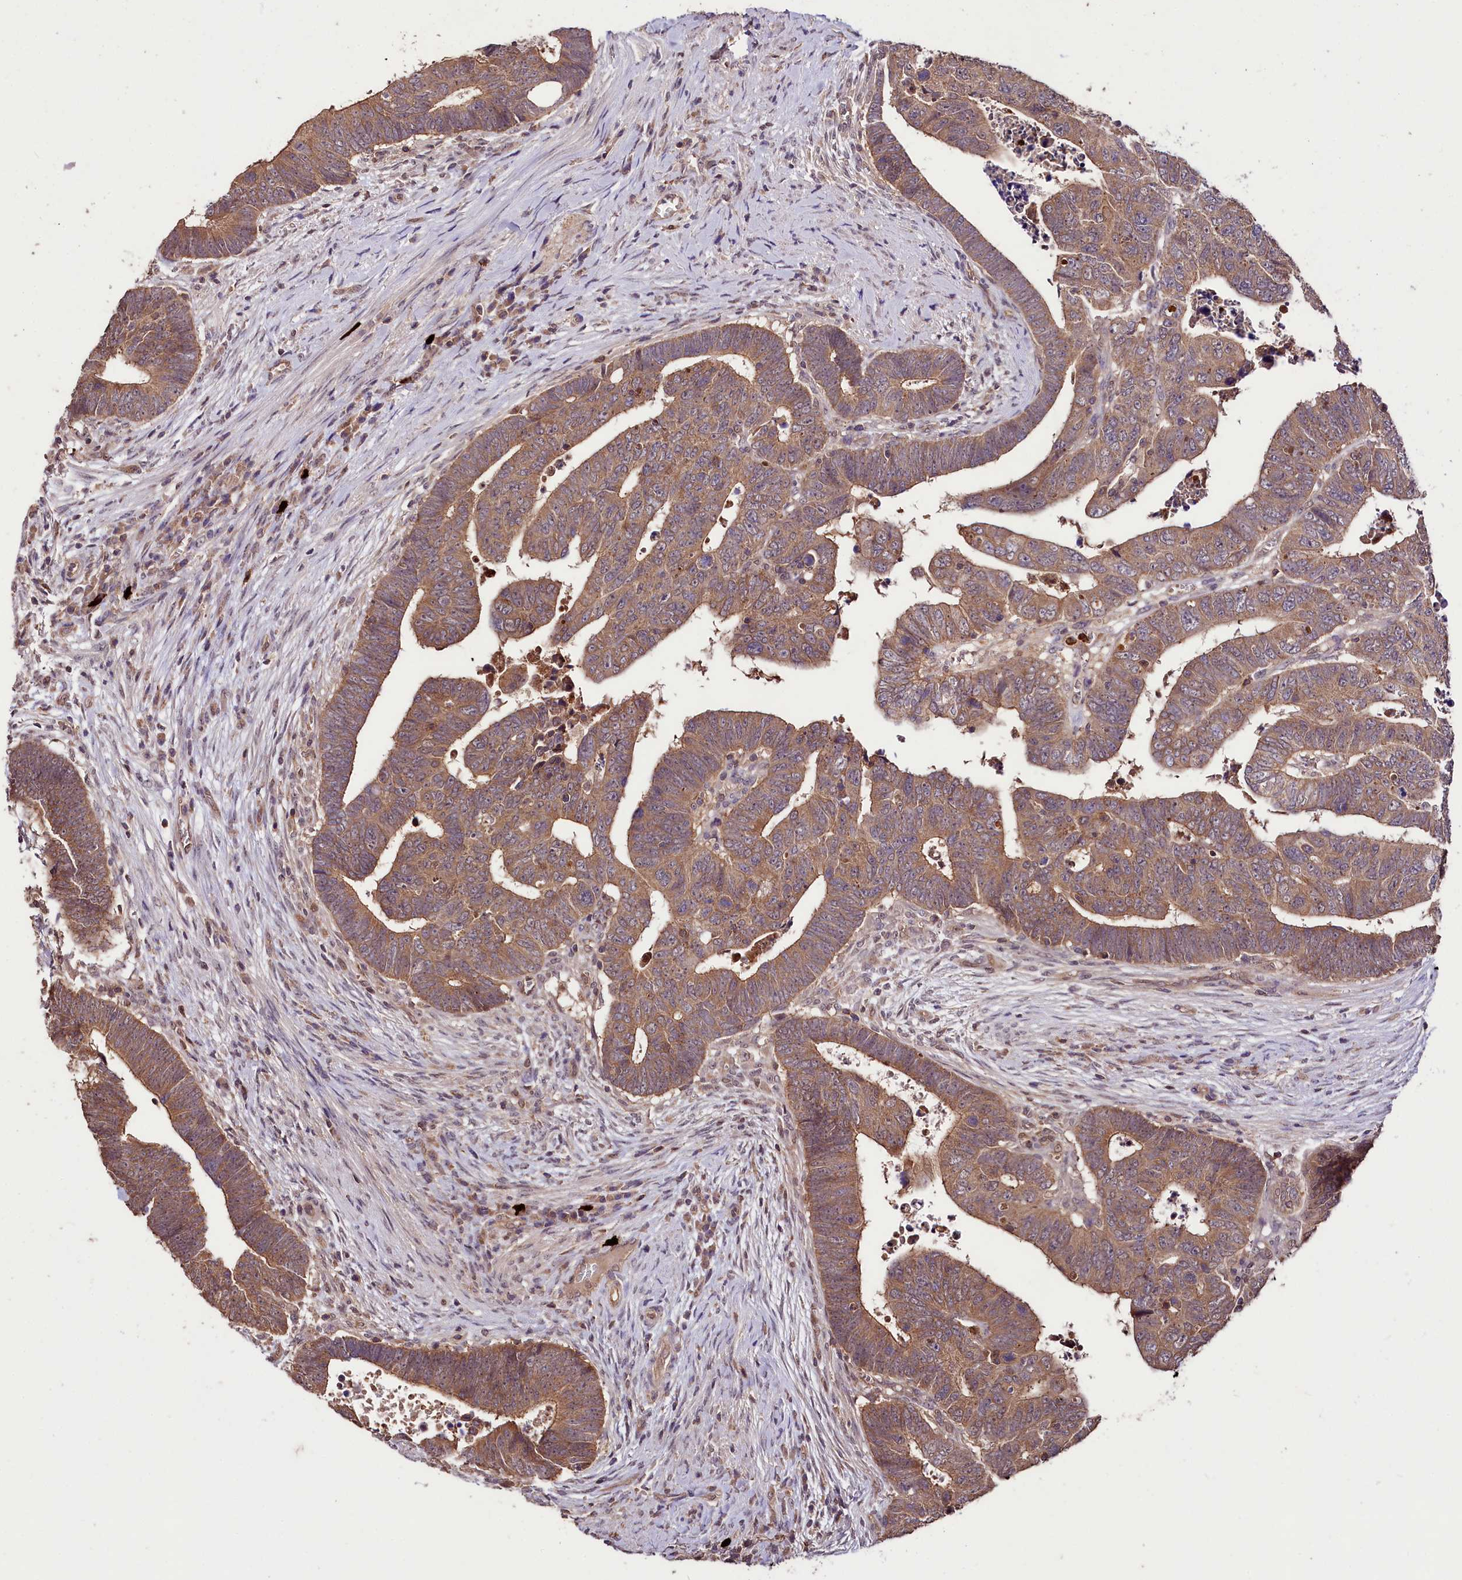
{"staining": {"intensity": "moderate", "quantity": ">75%", "location": "cytoplasmic/membranous"}, "tissue": "colorectal cancer", "cell_type": "Tumor cells", "image_type": "cancer", "snomed": [{"axis": "morphology", "description": "Normal tissue, NOS"}, {"axis": "morphology", "description": "Adenocarcinoma, NOS"}, {"axis": "topography", "description": "Rectum"}], "caption": "This image displays IHC staining of colorectal cancer, with medium moderate cytoplasmic/membranous positivity in approximately >75% of tumor cells.", "gene": "KLRB1", "patient": {"sex": "female", "age": 65}}